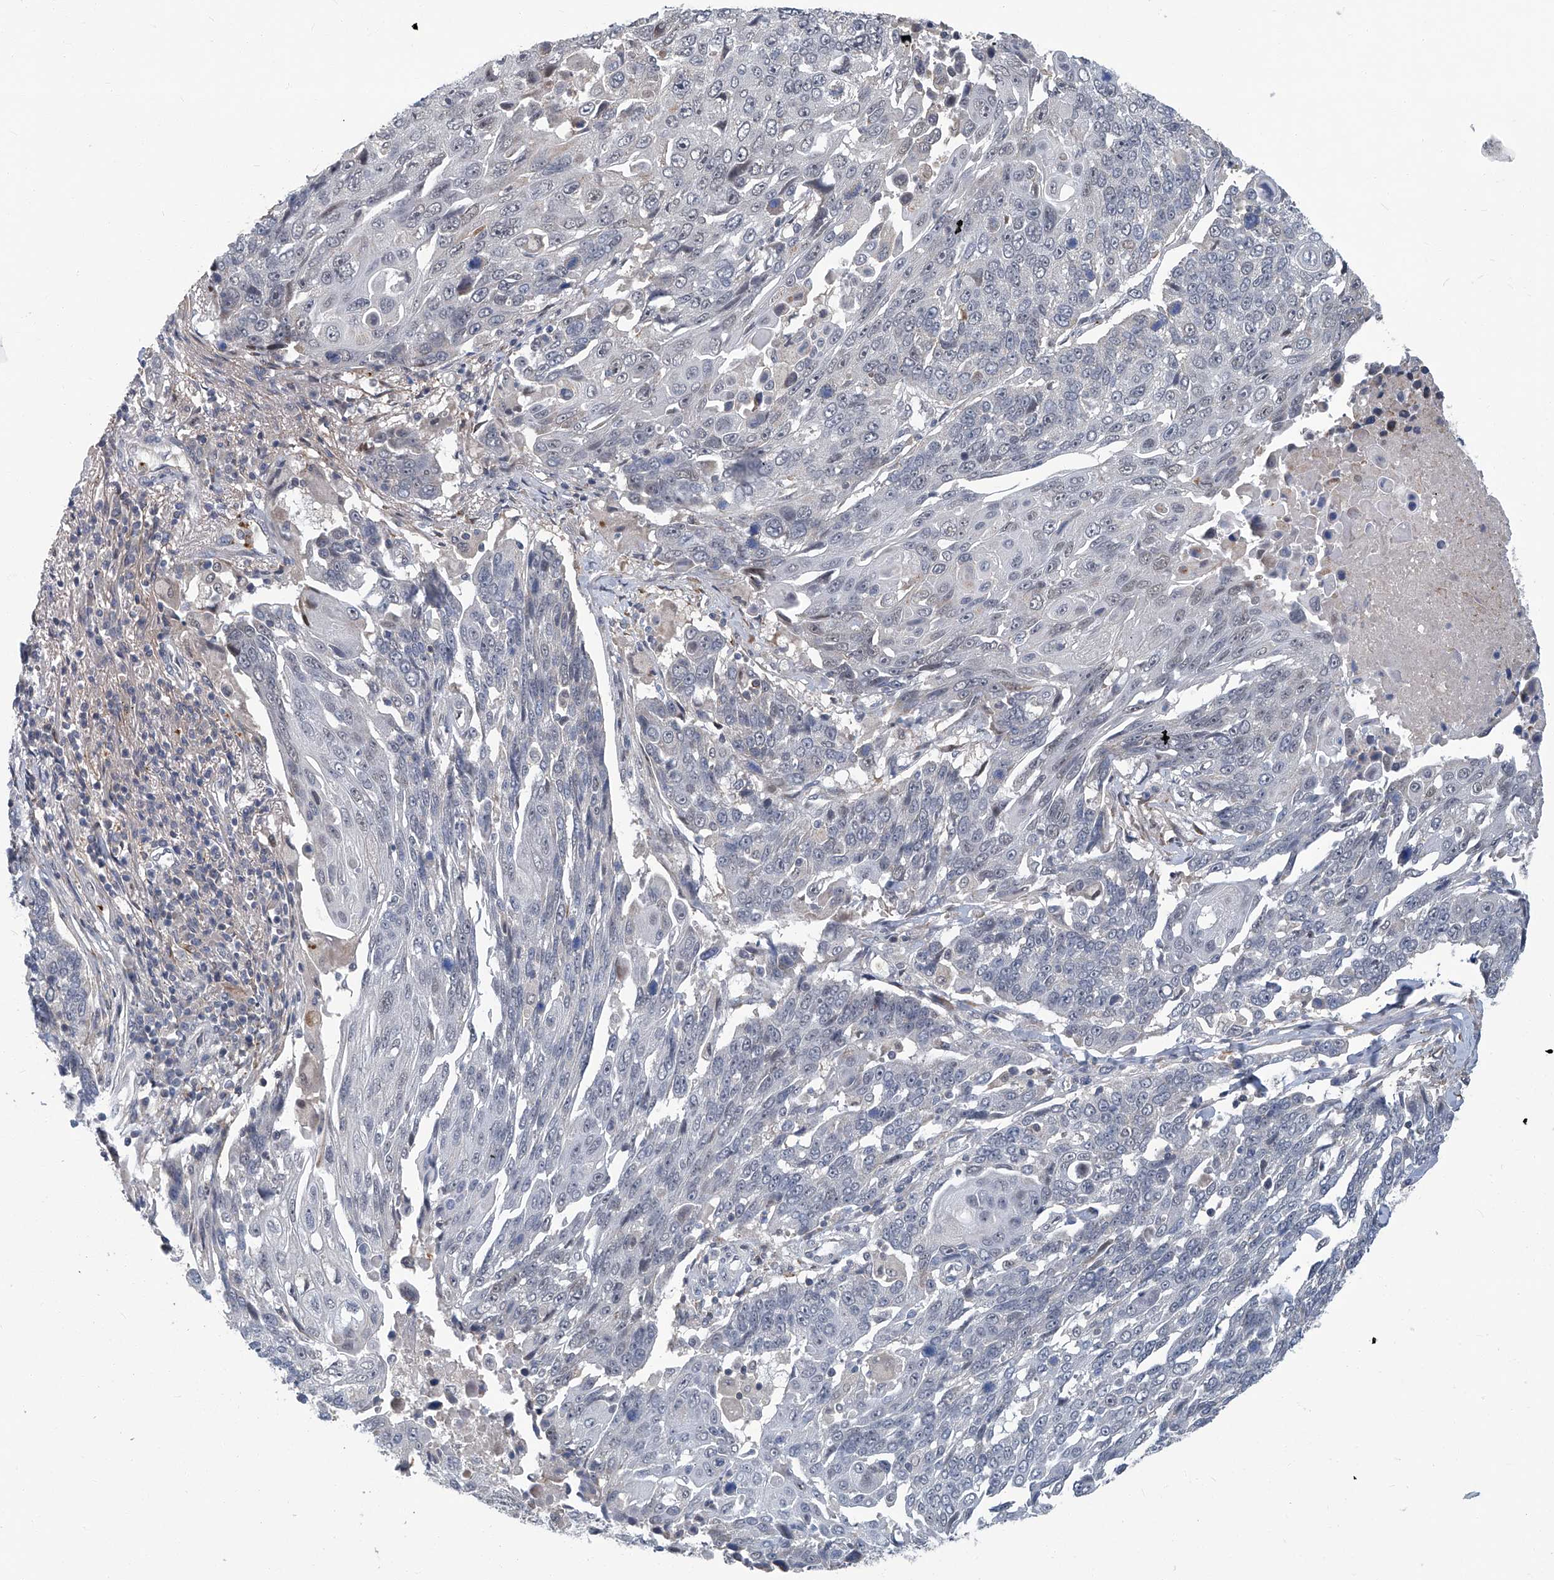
{"staining": {"intensity": "negative", "quantity": "none", "location": "none"}, "tissue": "lung cancer", "cell_type": "Tumor cells", "image_type": "cancer", "snomed": [{"axis": "morphology", "description": "Squamous cell carcinoma, NOS"}, {"axis": "topography", "description": "Lung"}], "caption": "Tumor cells show no significant expression in lung cancer.", "gene": "AKNAD1", "patient": {"sex": "male", "age": 66}}